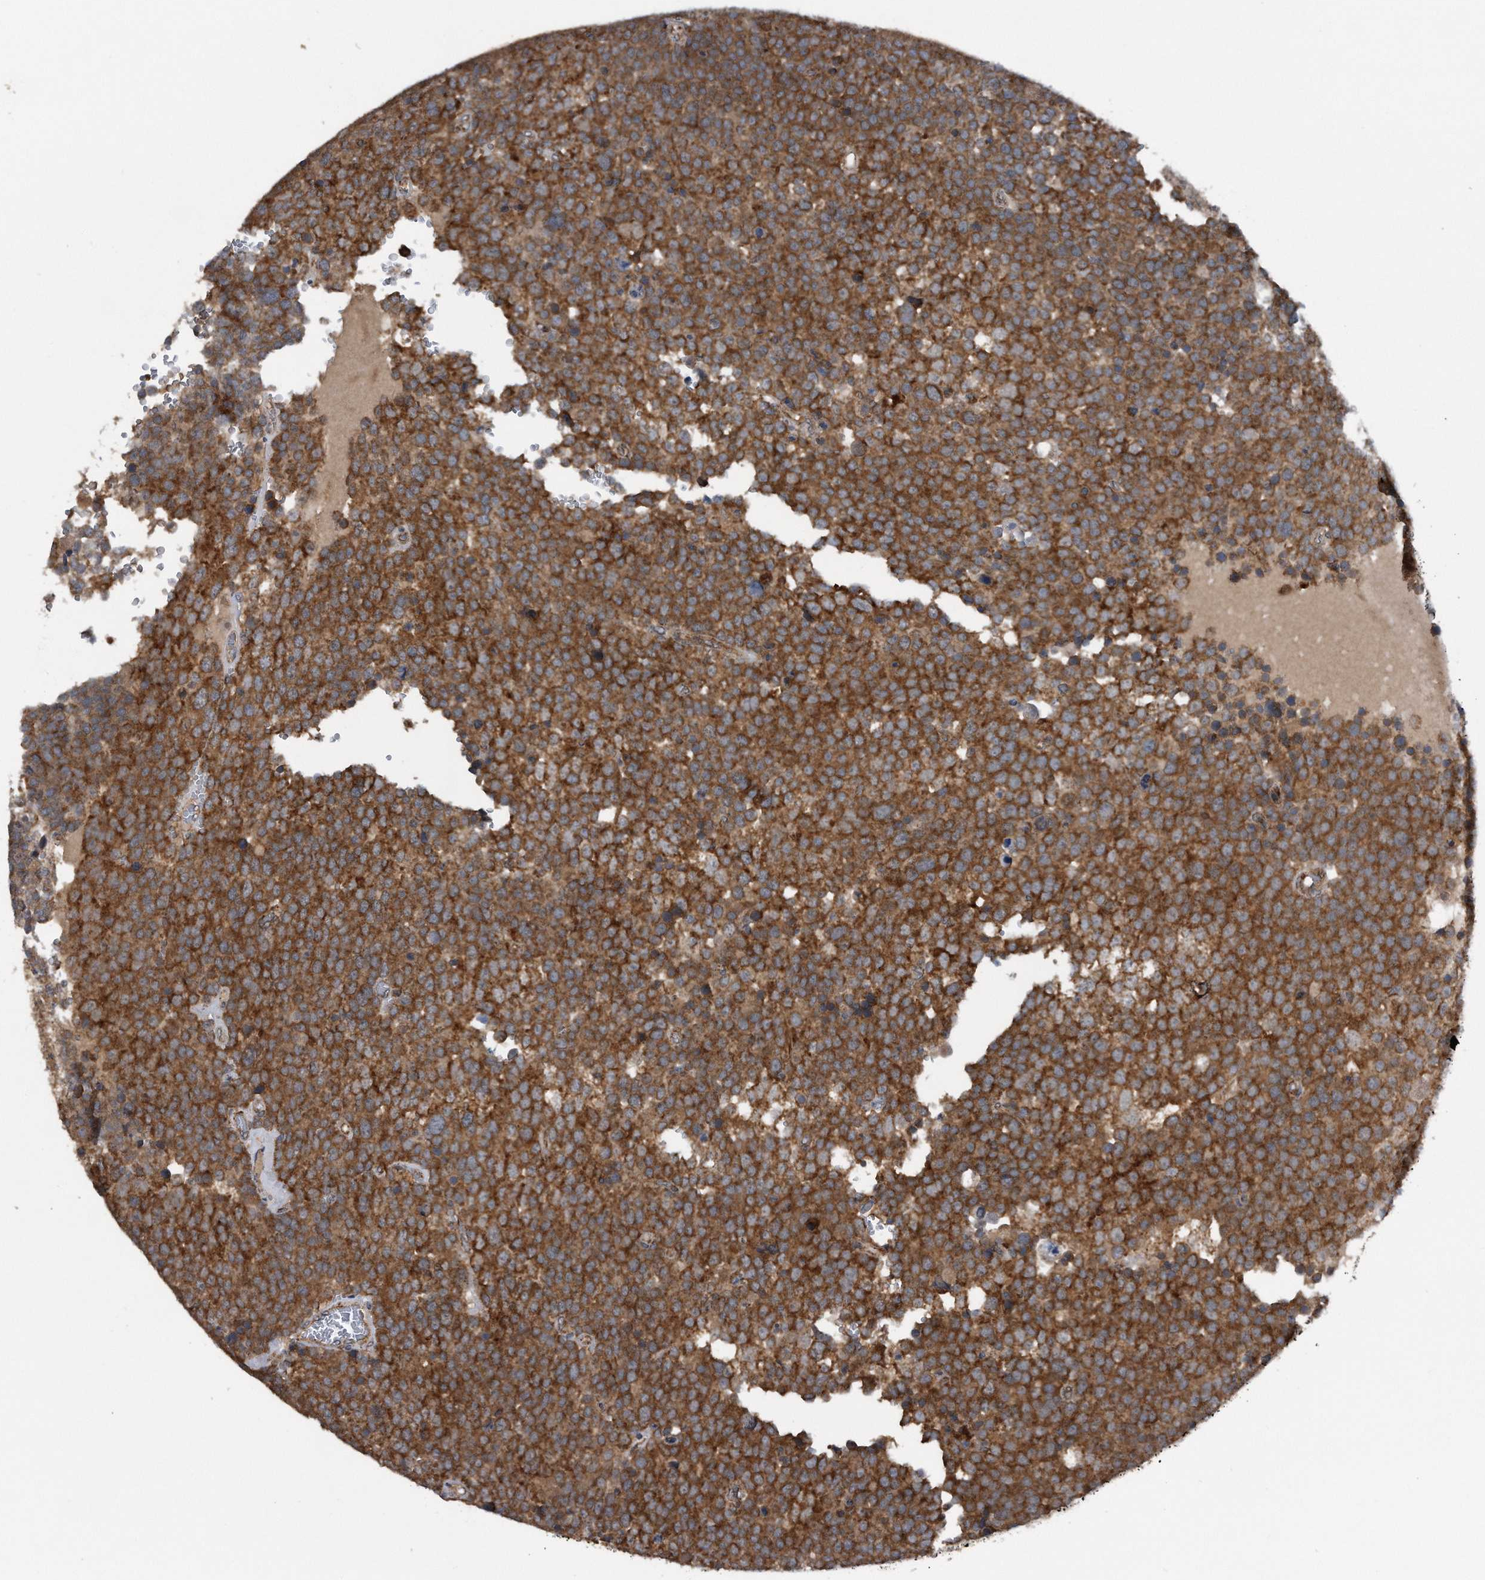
{"staining": {"intensity": "strong", "quantity": ">75%", "location": "cytoplasmic/membranous"}, "tissue": "testis cancer", "cell_type": "Tumor cells", "image_type": "cancer", "snomed": [{"axis": "morphology", "description": "Seminoma, NOS"}, {"axis": "topography", "description": "Testis"}], "caption": "Protein expression analysis of testis seminoma exhibits strong cytoplasmic/membranous staining in approximately >75% of tumor cells.", "gene": "ALPK2", "patient": {"sex": "male", "age": 71}}